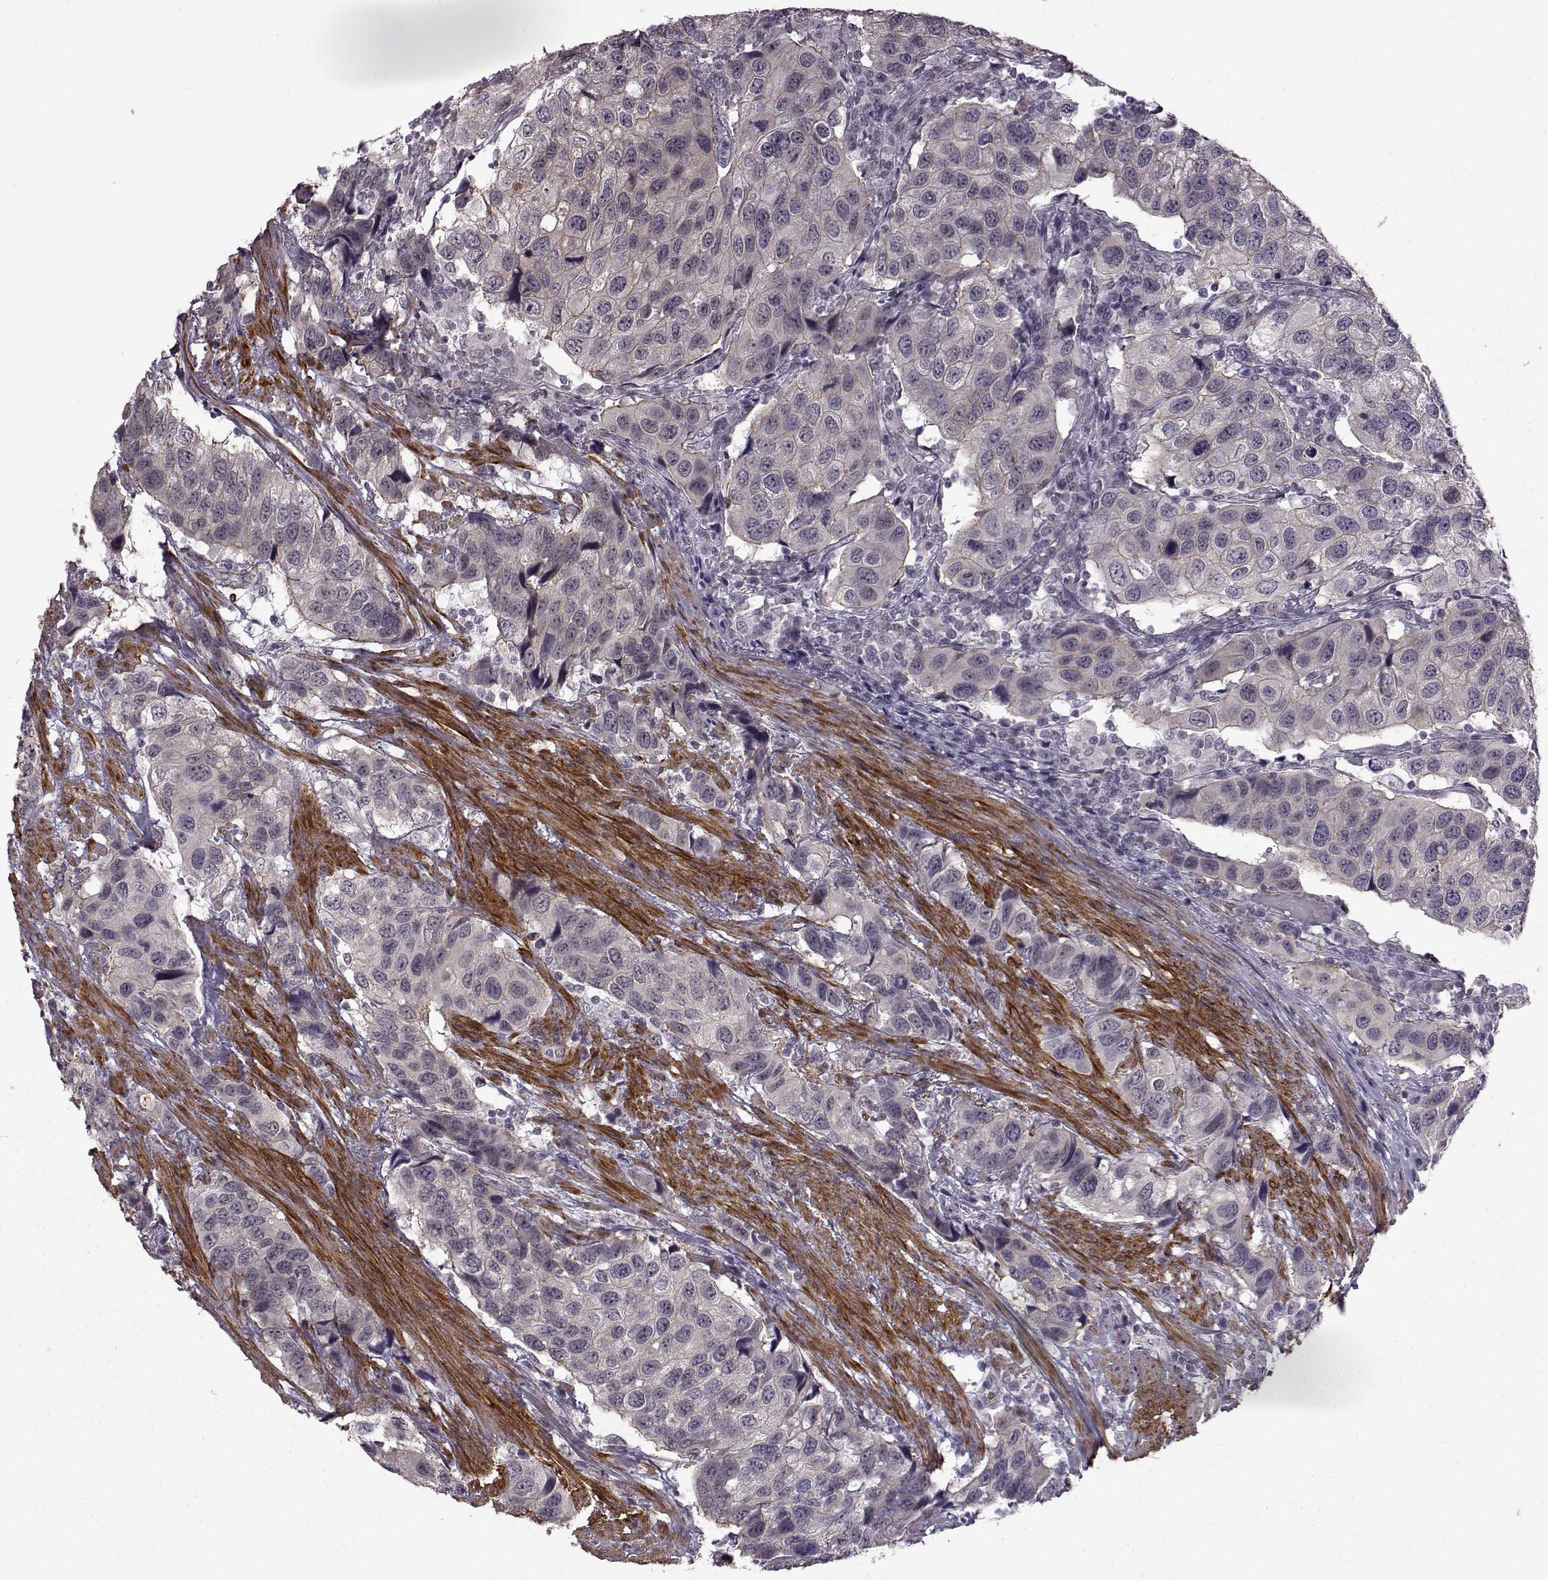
{"staining": {"intensity": "negative", "quantity": "none", "location": "none"}, "tissue": "urothelial cancer", "cell_type": "Tumor cells", "image_type": "cancer", "snomed": [{"axis": "morphology", "description": "Urothelial carcinoma, High grade"}, {"axis": "topography", "description": "Urinary bladder"}], "caption": "Image shows no protein positivity in tumor cells of urothelial cancer tissue.", "gene": "SYNPO2", "patient": {"sex": "male", "age": 79}}